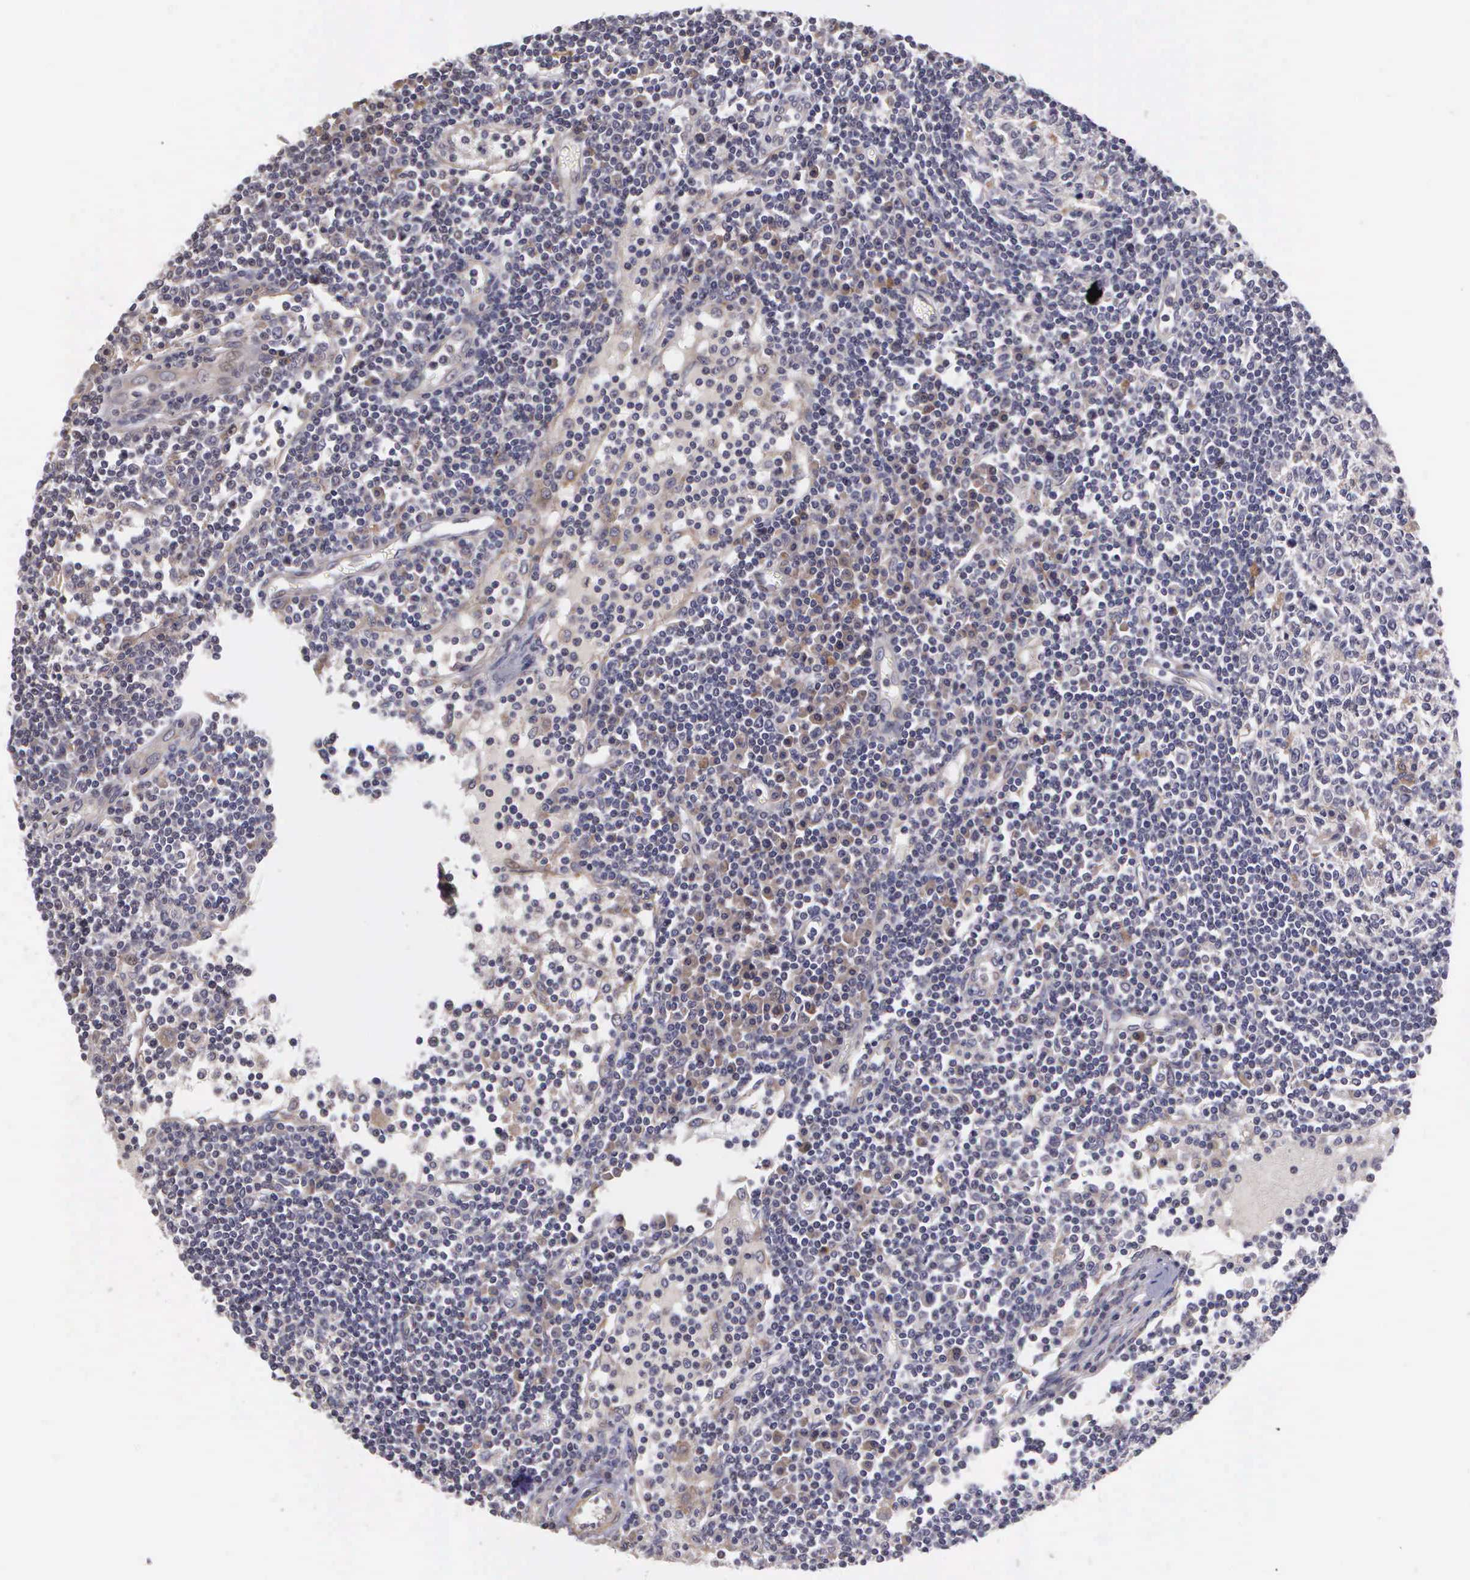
{"staining": {"intensity": "weak", "quantity": "25%-75%", "location": "cytoplasmic/membranous"}, "tissue": "lymph node", "cell_type": "Germinal center cells", "image_type": "normal", "snomed": [{"axis": "morphology", "description": "Normal tissue, NOS"}, {"axis": "topography", "description": "Lymph node"}], "caption": "Immunohistochemistry photomicrograph of unremarkable lymph node stained for a protein (brown), which demonstrates low levels of weak cytoplasmic/membranous expression in approximately 25%-75% of germinal center cells.", "gene": "RTL10", "patient": {"sex": "female", "age": 62}}